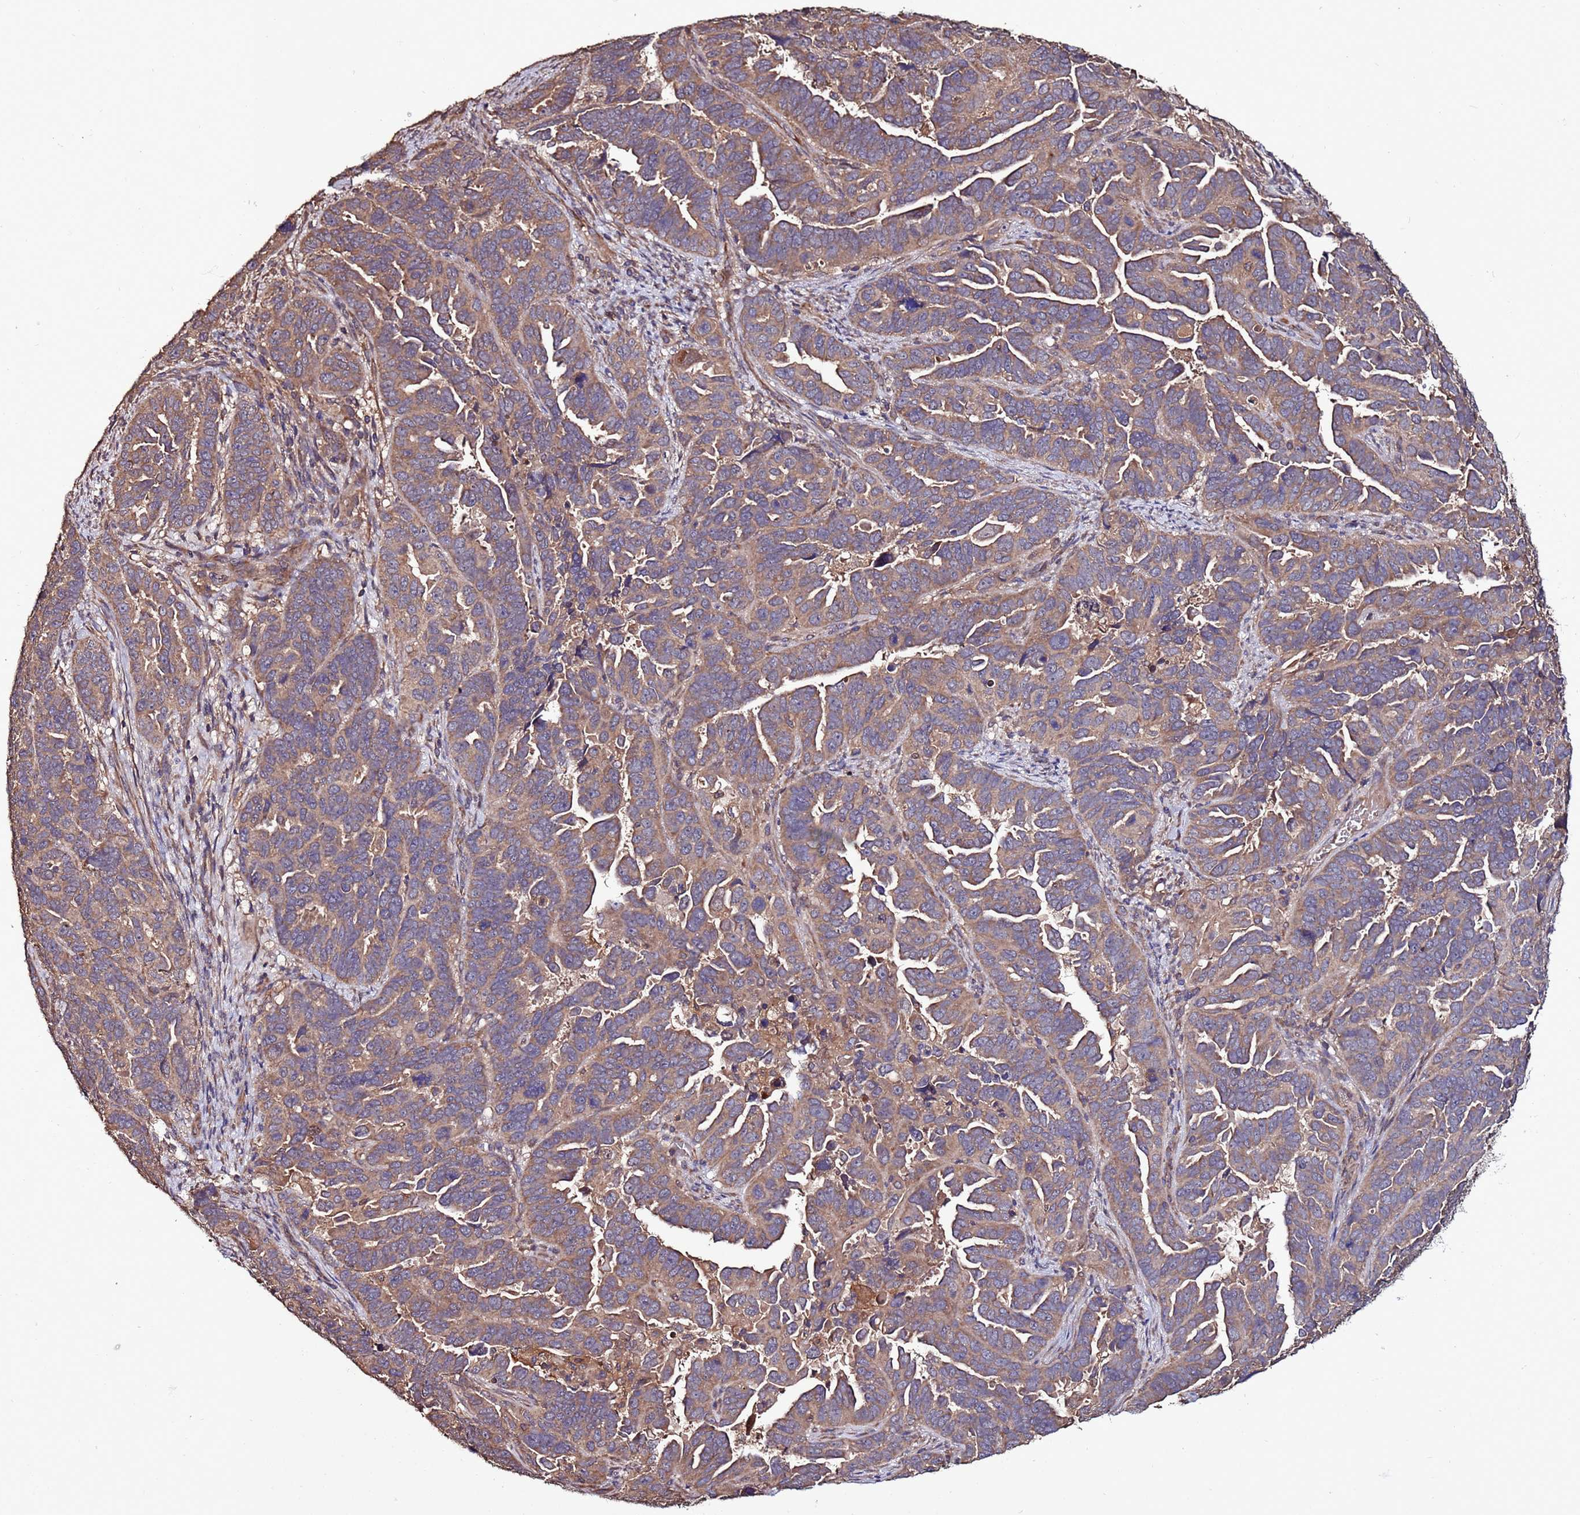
{"staining": {"intensity": "weak", "quantity": ">75%", "location": "cytoplasmic/membranous"}, "tissue": "endometrial cancer", "cell_type": "Tumor cells", "image_type": "cancer", "snomed": [{"axis": "morphology", "description": "Adenocarcinoma, NOS"}, {"axis": "topography", "description": "Endometrium"}], "caption": "The histopathology image demonstrates a brown stain indicating the presence of a protein in the cytoplasmic/membranous of tumor cells in endometrial cancer (adenocarcinoma).", "gene": "RPS15A", "patient": {"sex": "female", "age": 65}}